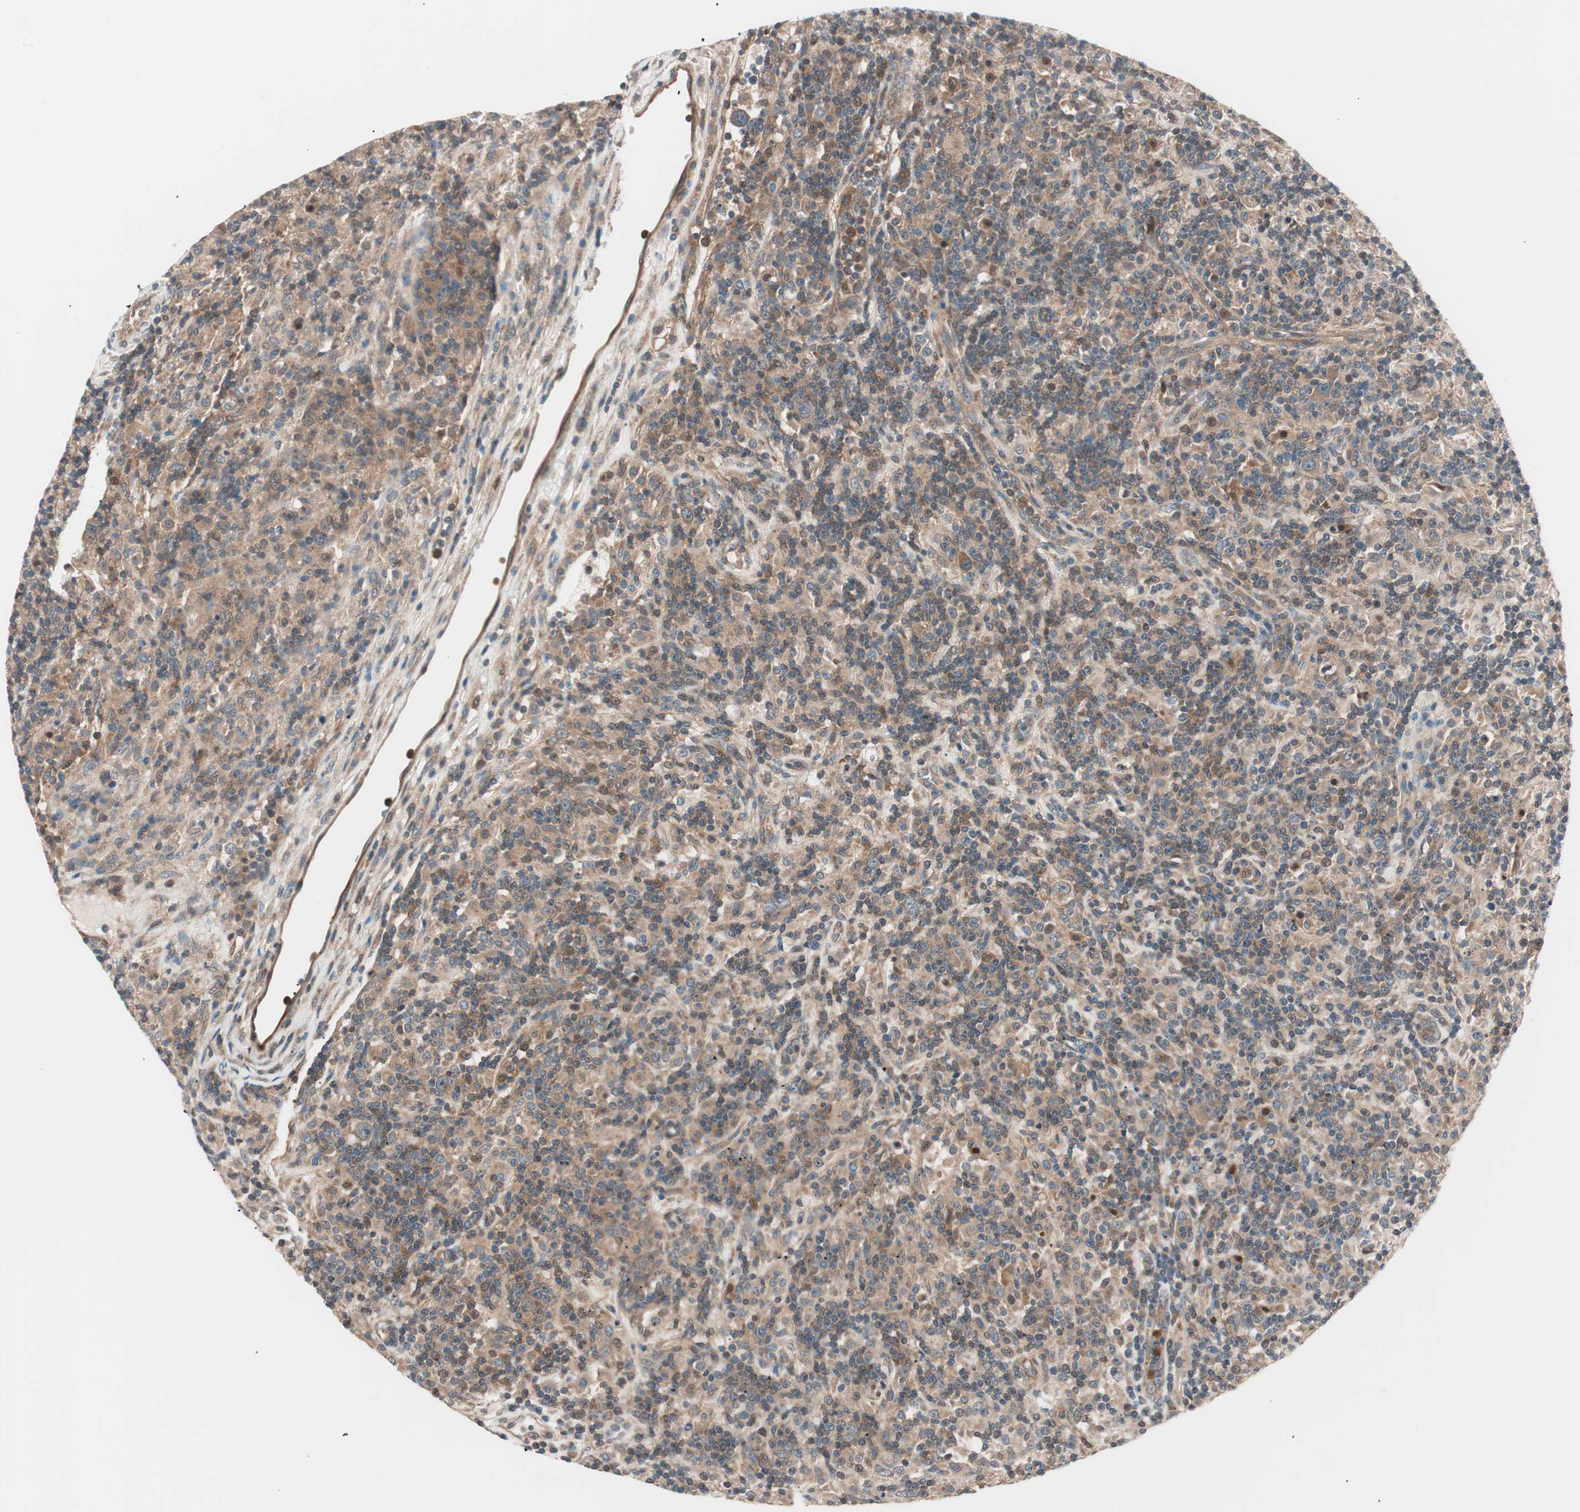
{"staining": {"intensity": "moderate", "quantity": ">75%", "location": "cytoplasmic/membranous"}, "tissue": "lymphoma", "cell_type": "Tumor cells", "image_type": "cancer", "snomed": [{"axis": "morphology", "description": "Hodgkin's disease, NOS"}, {"axis": "topography", "description": "Lymph node"}], "caption": "Hodgkin's disease was stained to show a protein in brown. There is medium levels of moderate cytoplasmic/membranous positivity in about >75% of tumor cells. The protein is stained brown, and the nuclei are stained in blue (DAB (3,3'-diaminobenzidine) IHC with brightfield microscopy, high magnification).", "gene": "TSG101", "patient": {"sex": "male", "age": 70}}